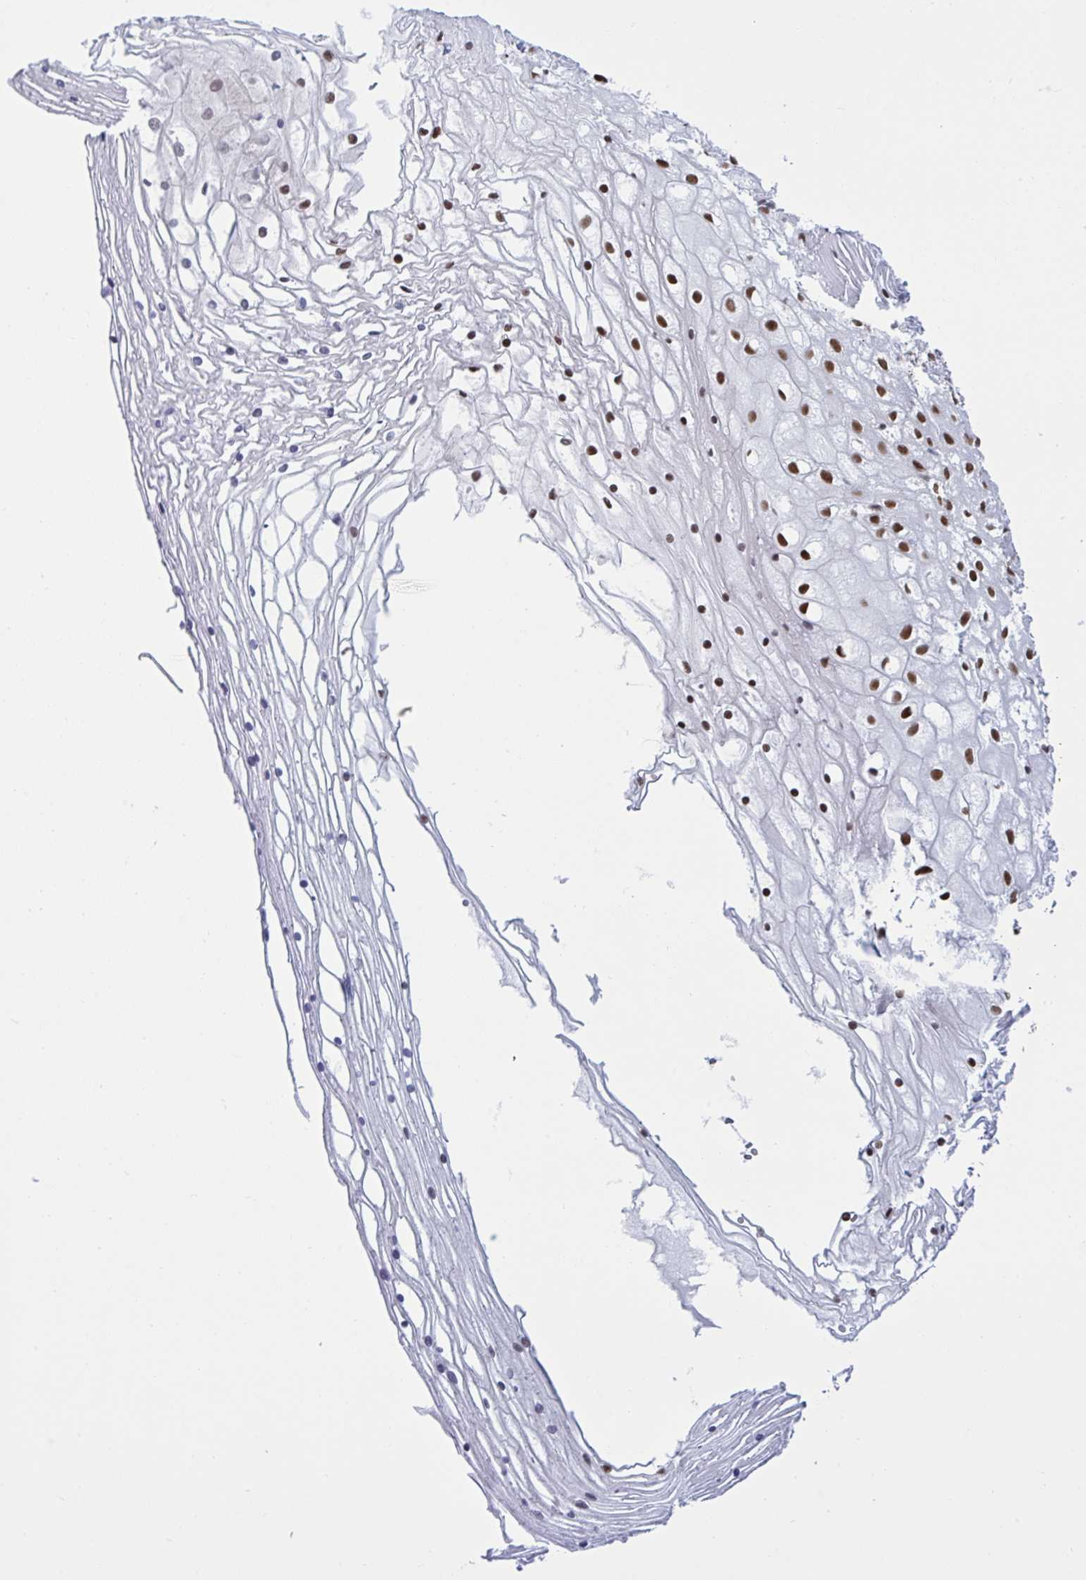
{"staining": {"intensity": "moderate", "quantity": ">75%", "location": "nuclear"}, "tissue": "cervix", "cell_type": "Glandular cells", "image_type": "normal", "snomed": [{"axis": "morphology", "description": "Normal tissue, NOS"}, {"axis": "topography", "description": "Cervix"}], "caption": "The histopathology image displays a brown stain indicating the presence of a protein in the nuclear of glandular cells in cervix.", "gene": "PPP1R10", "patient": {"sex": "female", "age": 36}}